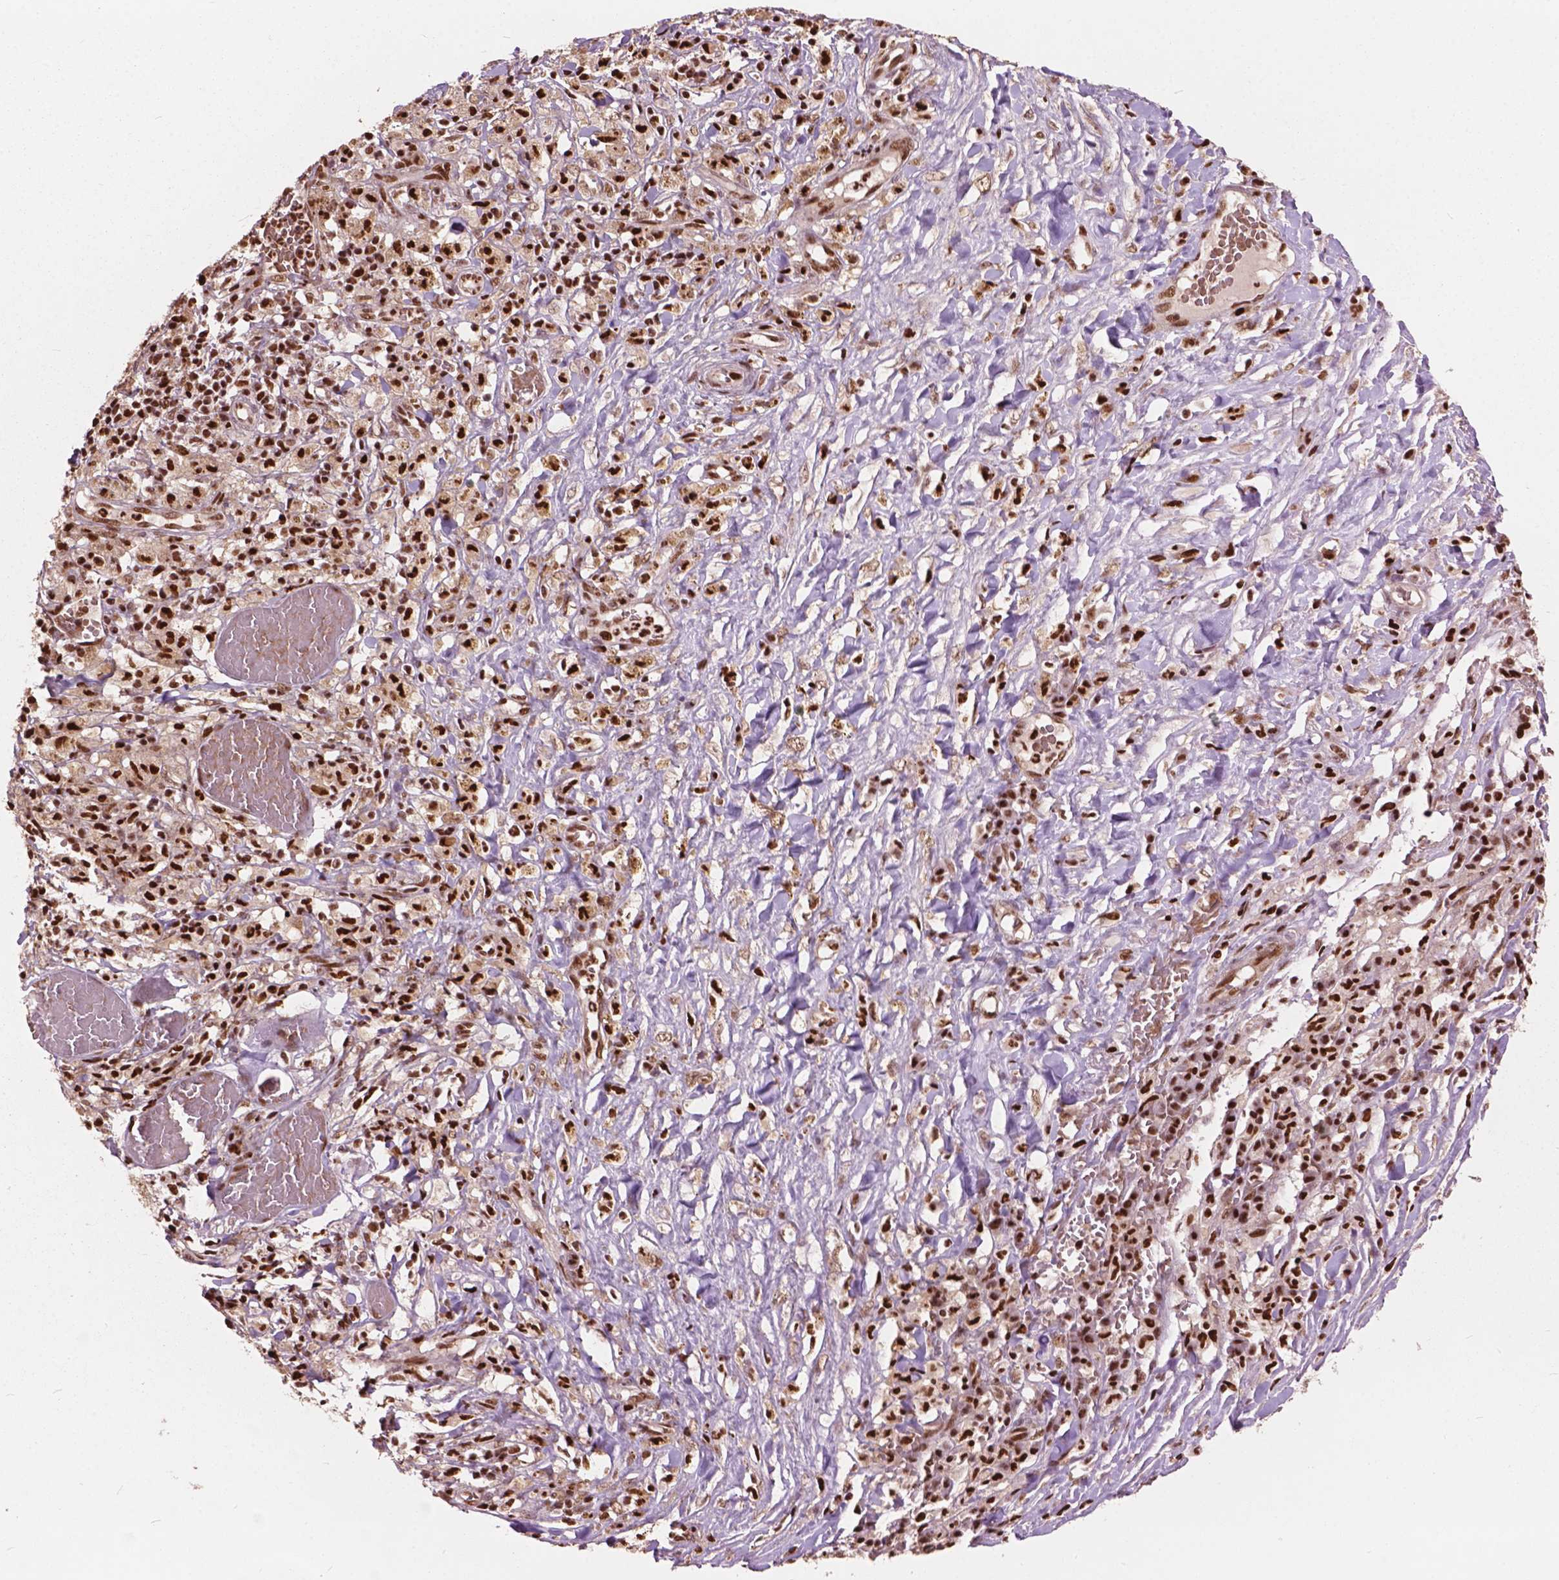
{"staining": {"intensity": "strong", "quantity": ">75%", "location": "nuclear"}, "tissue": "melanoma", "cell_type": "Tumor cells", "image_type": "cancer", "snomed": [{"axis": "morphology", "description": "Malignant melanoma, NOS"}, {"axis": "topography", "description": "Skin"}], "caption": "Malignant melanoma tissue shows strong nuclear staining in about >75% of tumor cells", "gene": "ANP32B", "patient": {"sex": "female", "age": 91}}